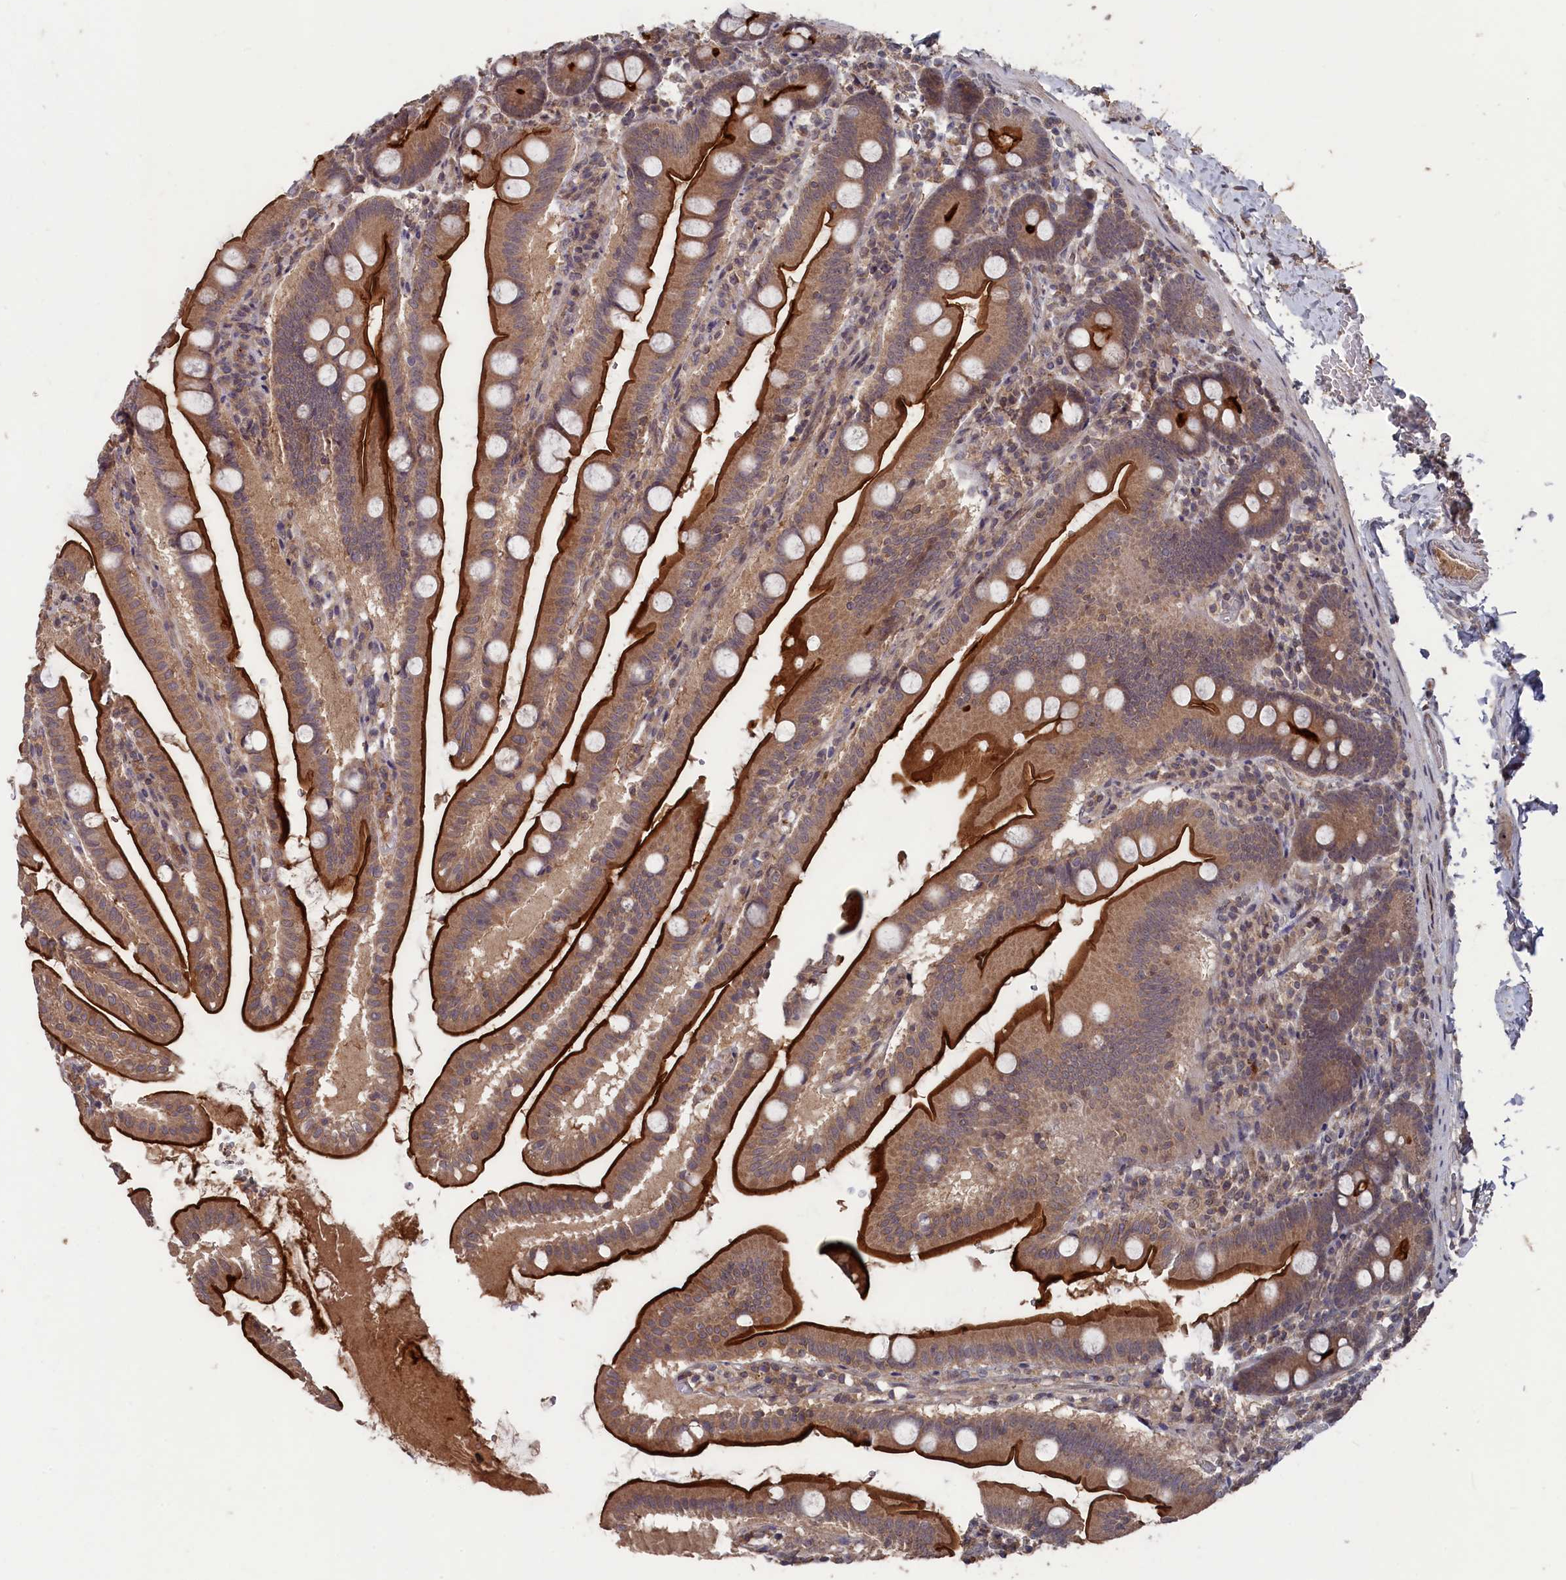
{"staining": {"intensity": "strong", "quantity": ">75%", "location": "cytoplasmic/membranous"}, "tissue": "small intestine", "cell_type": "Glandular cells", "image_type": "normal", "snomed": [{"axis": "morphology", "description": "Normal tissue, NOS"}, {"axis": "topography", "description": "Small intestine"}], "caption": "DAB immunohistochemical staining of normal human small intestine reveals strong cytoplasmic/membranous protein staining in about >75% of glandular cells.", "gene": "TMC5", "patient": {"sex": "female", "age": 68}}